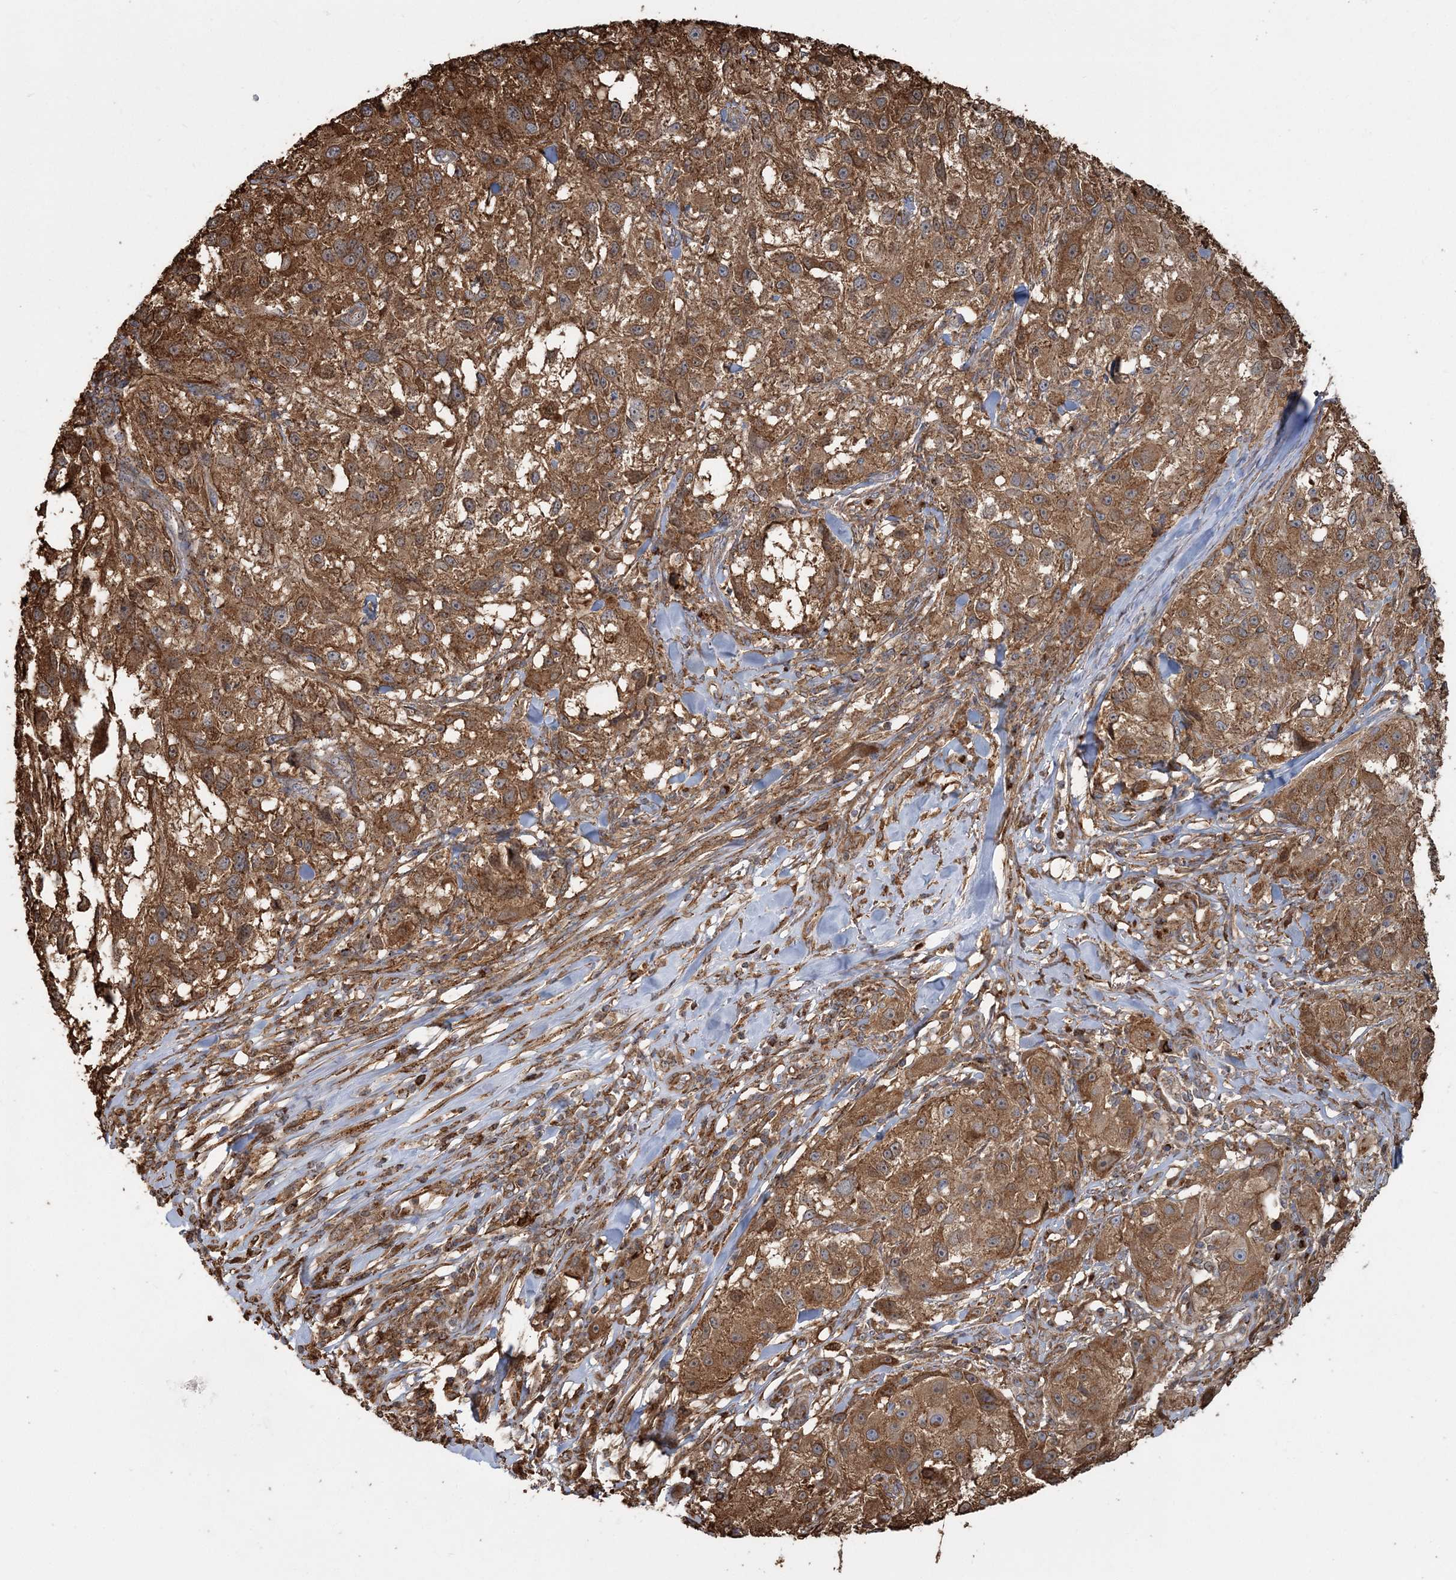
{"staining": {"intensity": "strong", "quantity": ">75%", "location": "cytoplasmic/membranous"}, "tissue": "melanoma", "cell_type": "Tumor cells", "image_type": "cancer", "snomed": [{"axis": "morphology", "description": "Necrosis, NOS"}, {"axis": "morphology", "description": "Malignant melanoma, NOS"}, {"axis": "topography", "description": "Skin"}], "caption": "Malignant melanoma stained for a protein (brown) displays strong cytoplasmic/membranous positive positivity in approximately >75% of tumor cells.", "gene": "TRAF3IP2", "patient": {"sex": "female", "age": 87}}